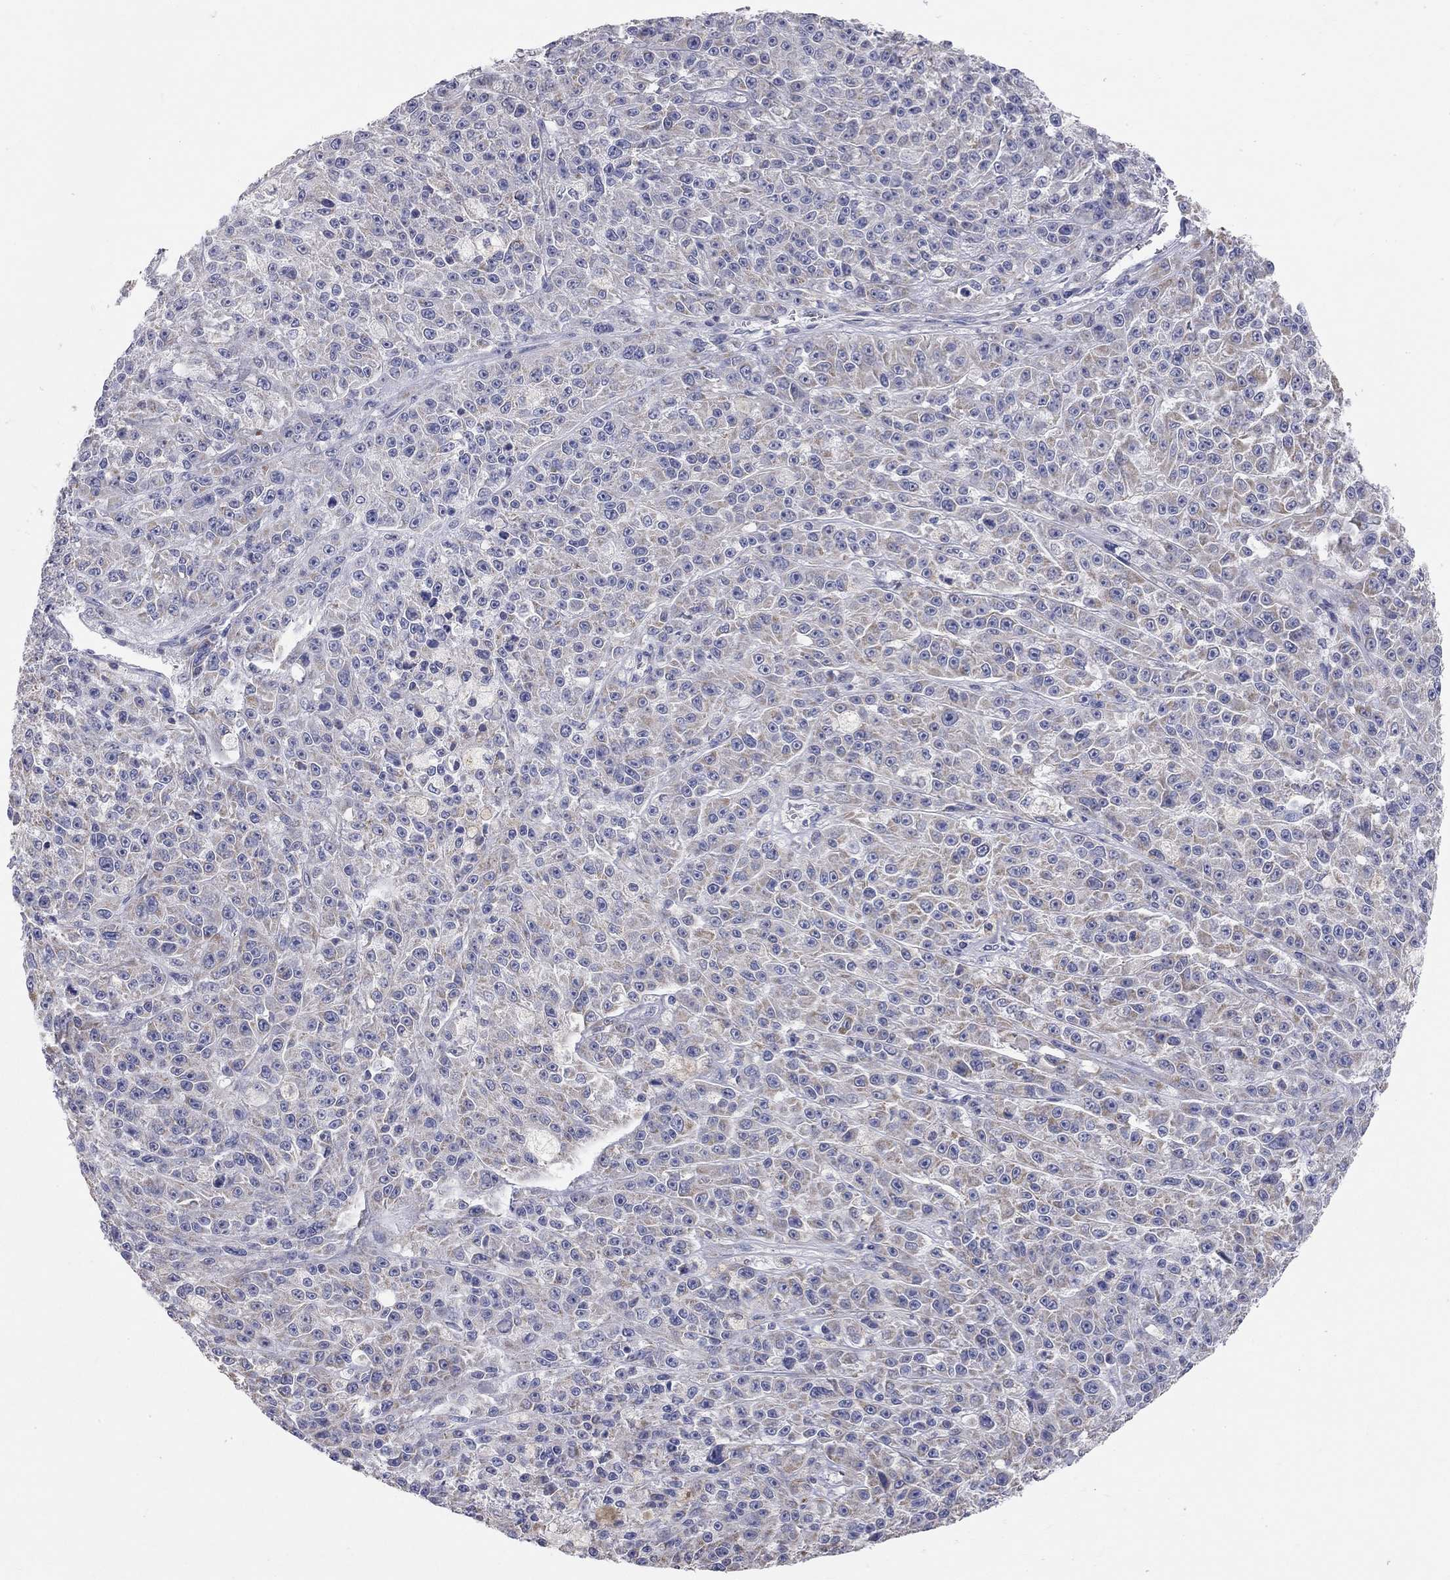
{"staining": {"intensity": "weak", "quantity": "<25%", "location": "cytoplasmic/membranous"}, "tissue": "melanoma", "cell_type": "Tumor cells", "image_type": "cancer", "snomed": [{"axis": "morphology", "description": "Malignant melanoma, NOS"}, {"axis": "topography", "description": "Skin"}], "caption": "Human melanoma stained for a protein using immunohistochemistry demonstrates no positivity in tumor cells.", "gene": "CFAP161", "patient": {"sex": "female", "age": 58}}